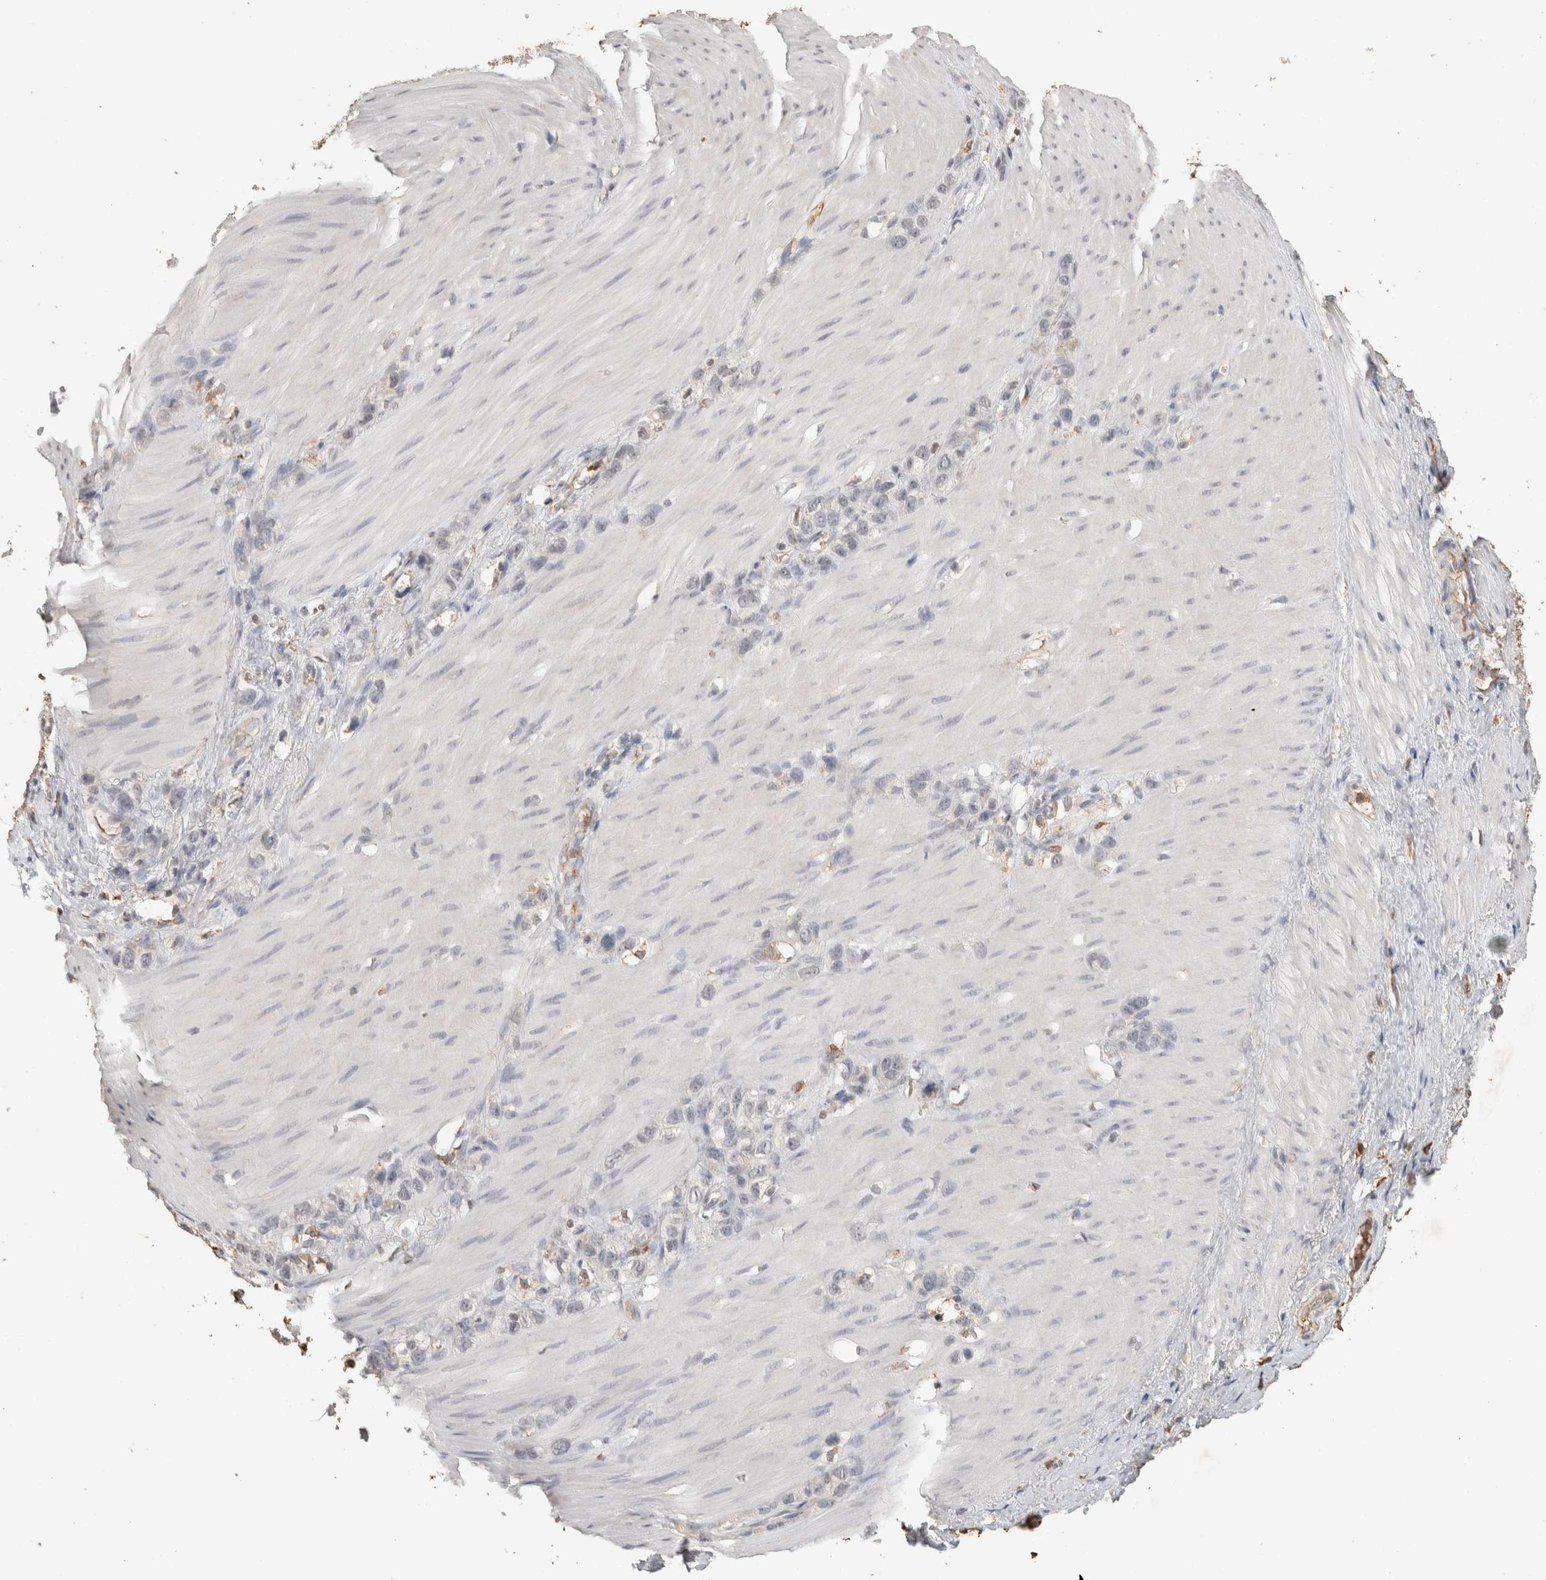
{"staining": {"intensity": "negative", "quantity": "none", "location": "none"}, "tissue": "stomach cancer", "cell_type": "Tumor cells", "image_type": "cancer", "snomed": [{"axis": "morphology", "description": "Normal tissue, NOS"}, {"axis": "morphology", "description": "Adenocarcinoma, NOS"}, {"axis": "morphology", "description": "Adenocarcinoma, High grade"}, {"axis": "topography", "description": "Stomach, upper"}, {"axis": "topography", "description": "Stomach"}], "caption": "This is a micrograph of immunohistochemistry staining of stomach cancer (adenocarcinoma), which shows no staining in tumor cells. (DAB (3,3'-diaminobenzidine) immunohistochemistry with hematoxylin counter stain).", "gene": "REPS2", "patient": {"sex": "female", "age": 65}}